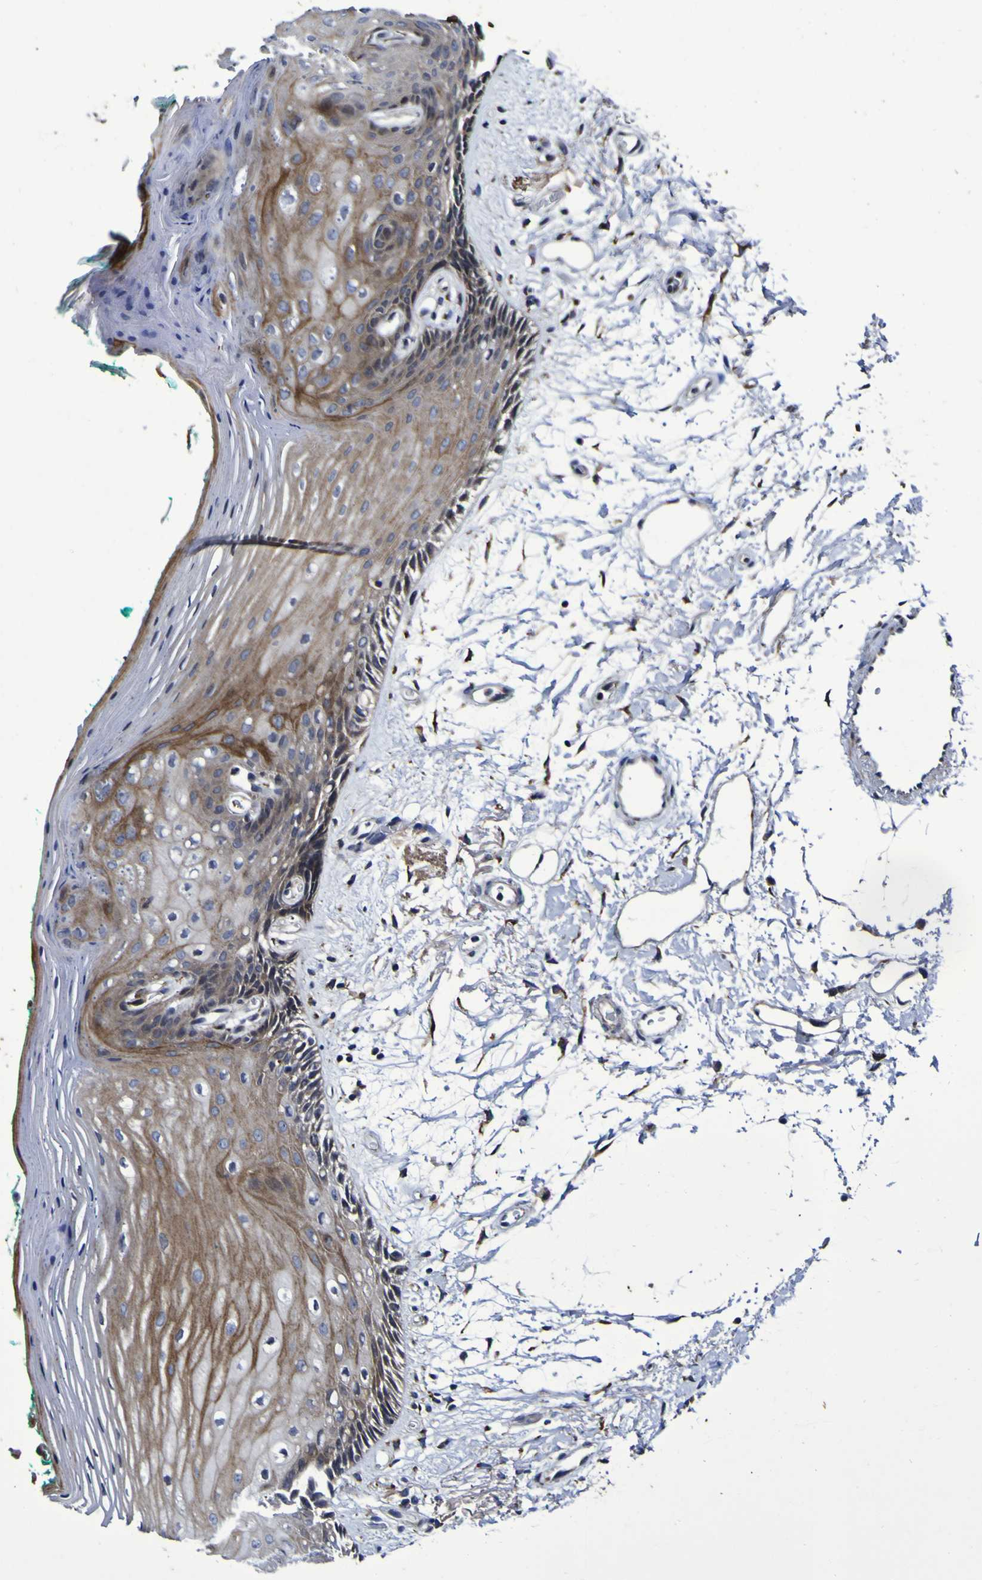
{"staining": {"intensity": "moderate", "quantity": "25%-75%", "location": "cytoplasmic/membranous"}, "tissue": "oral mucosa", "cell_type": "Squamous epithelial cells", "image_type": "normal", "snomed": [{"axis": "morphology", "description": "Normal tissue, NOS"}, {"axis": "topography", "description": "Skeletal muscle"}, {"axis": "topography", "description": "Oral tissue"}, {"axis": "topography", "description": "Peripheral nerve tissue"}], "caption": "Protein staining of unremarkable oral mucosa demonstrates moderate cytoplasmic/membranous staining in about 25%-75% of squamous epithelial cells. The staining is performed using DAB (3,3'-diaminobenzidine) brown chromogen to label protein expression. The nuclei are counter-stained blue using hematoxylin.", "gene": "P3H1", "patient": {"sex": "female", "age": 84}}